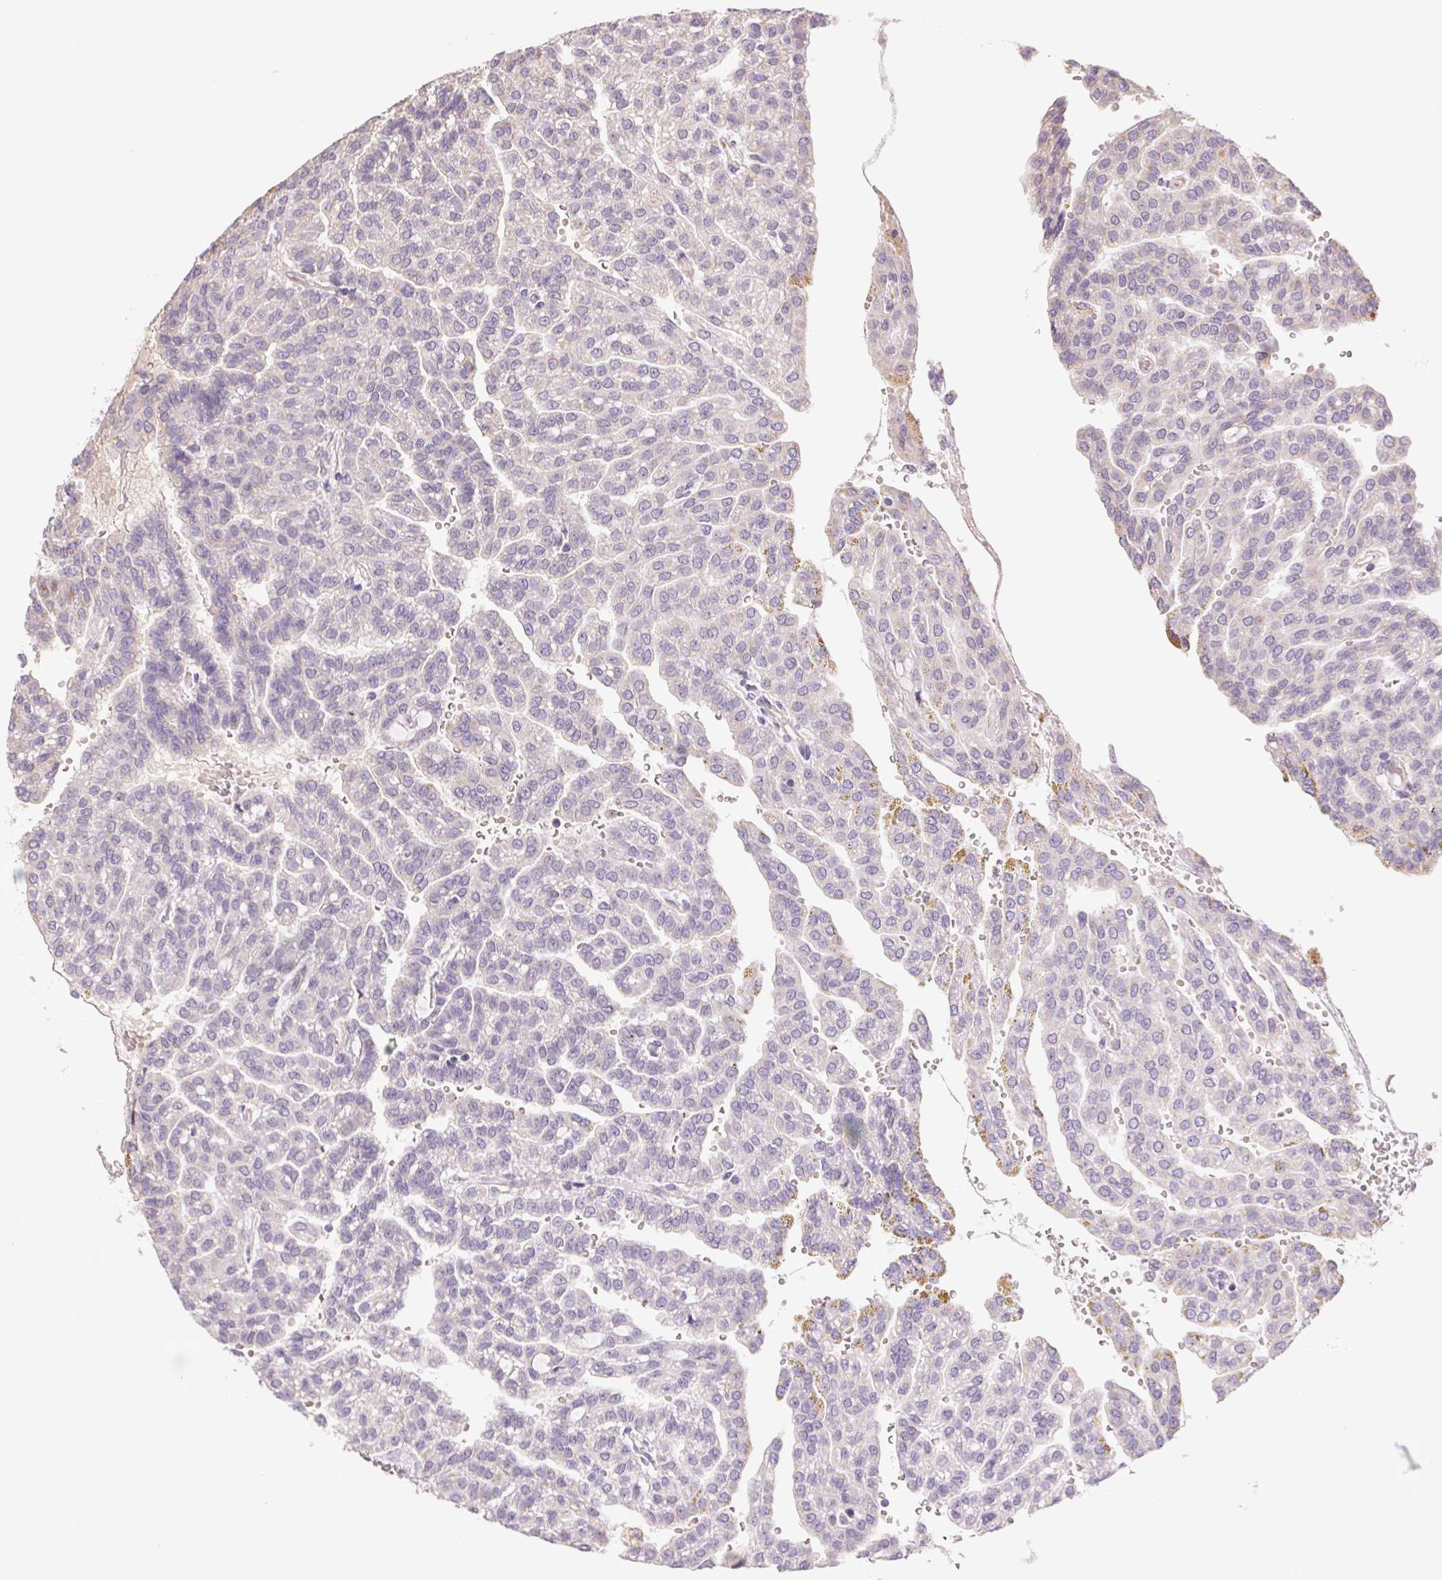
{"staining": {"intensity": "negative", "quantity": "none", "location": "none"}, "tissue": "renal cancer", "cell_type": "Tumor cells", "image_type": "cancer", "snomed": [{"axis": "morphology", "description": "Adenocarcinoma, NOS"}, {"axis": "topography", "description": "Kidney"}], "caption": "Immunohistochemistry of adenocarcinoma (renal) exhibits no expression in tumor cells.", "gene": "SMYD1", "patient": {"sex": "male", "age": 63}}